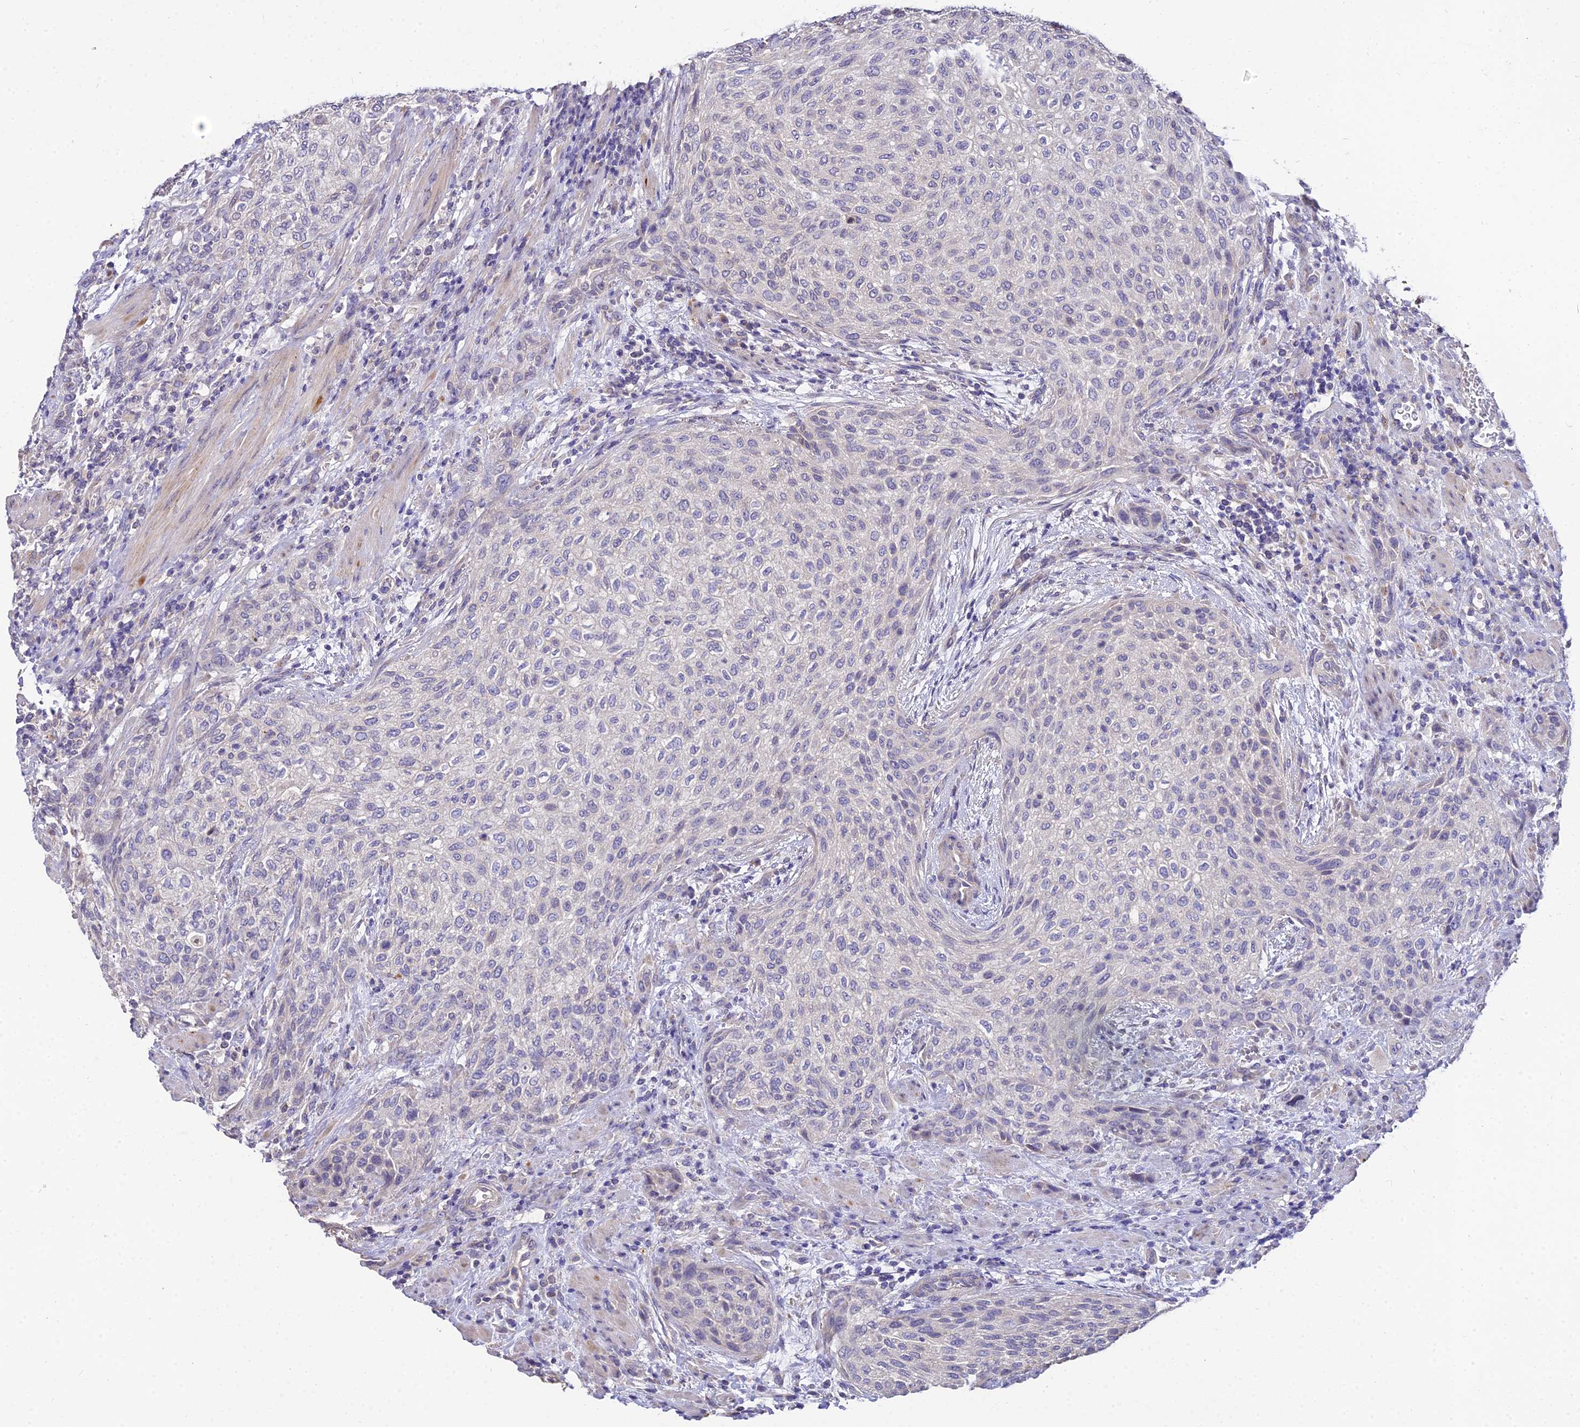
{"staining": {"intensity": "negative", "quantity": "none", "location": "none"}, "tissue": "urothelial cancer", "cell_type": "Tumor cells", "image_type": "cancer", "snomed": [{"axis": "morphology", "description": "Urothelial carcinoma, High grade"}, {"axis": "topography", "description": "Urinary bladder"}], "caption": "High-grade urothelial carcinoma stained for a protein using immunohistochemistry (IHC) exhibits no staining tumor cells.", "gene": "ARL8B", "patient": {"sex": "male", "age": 35}}